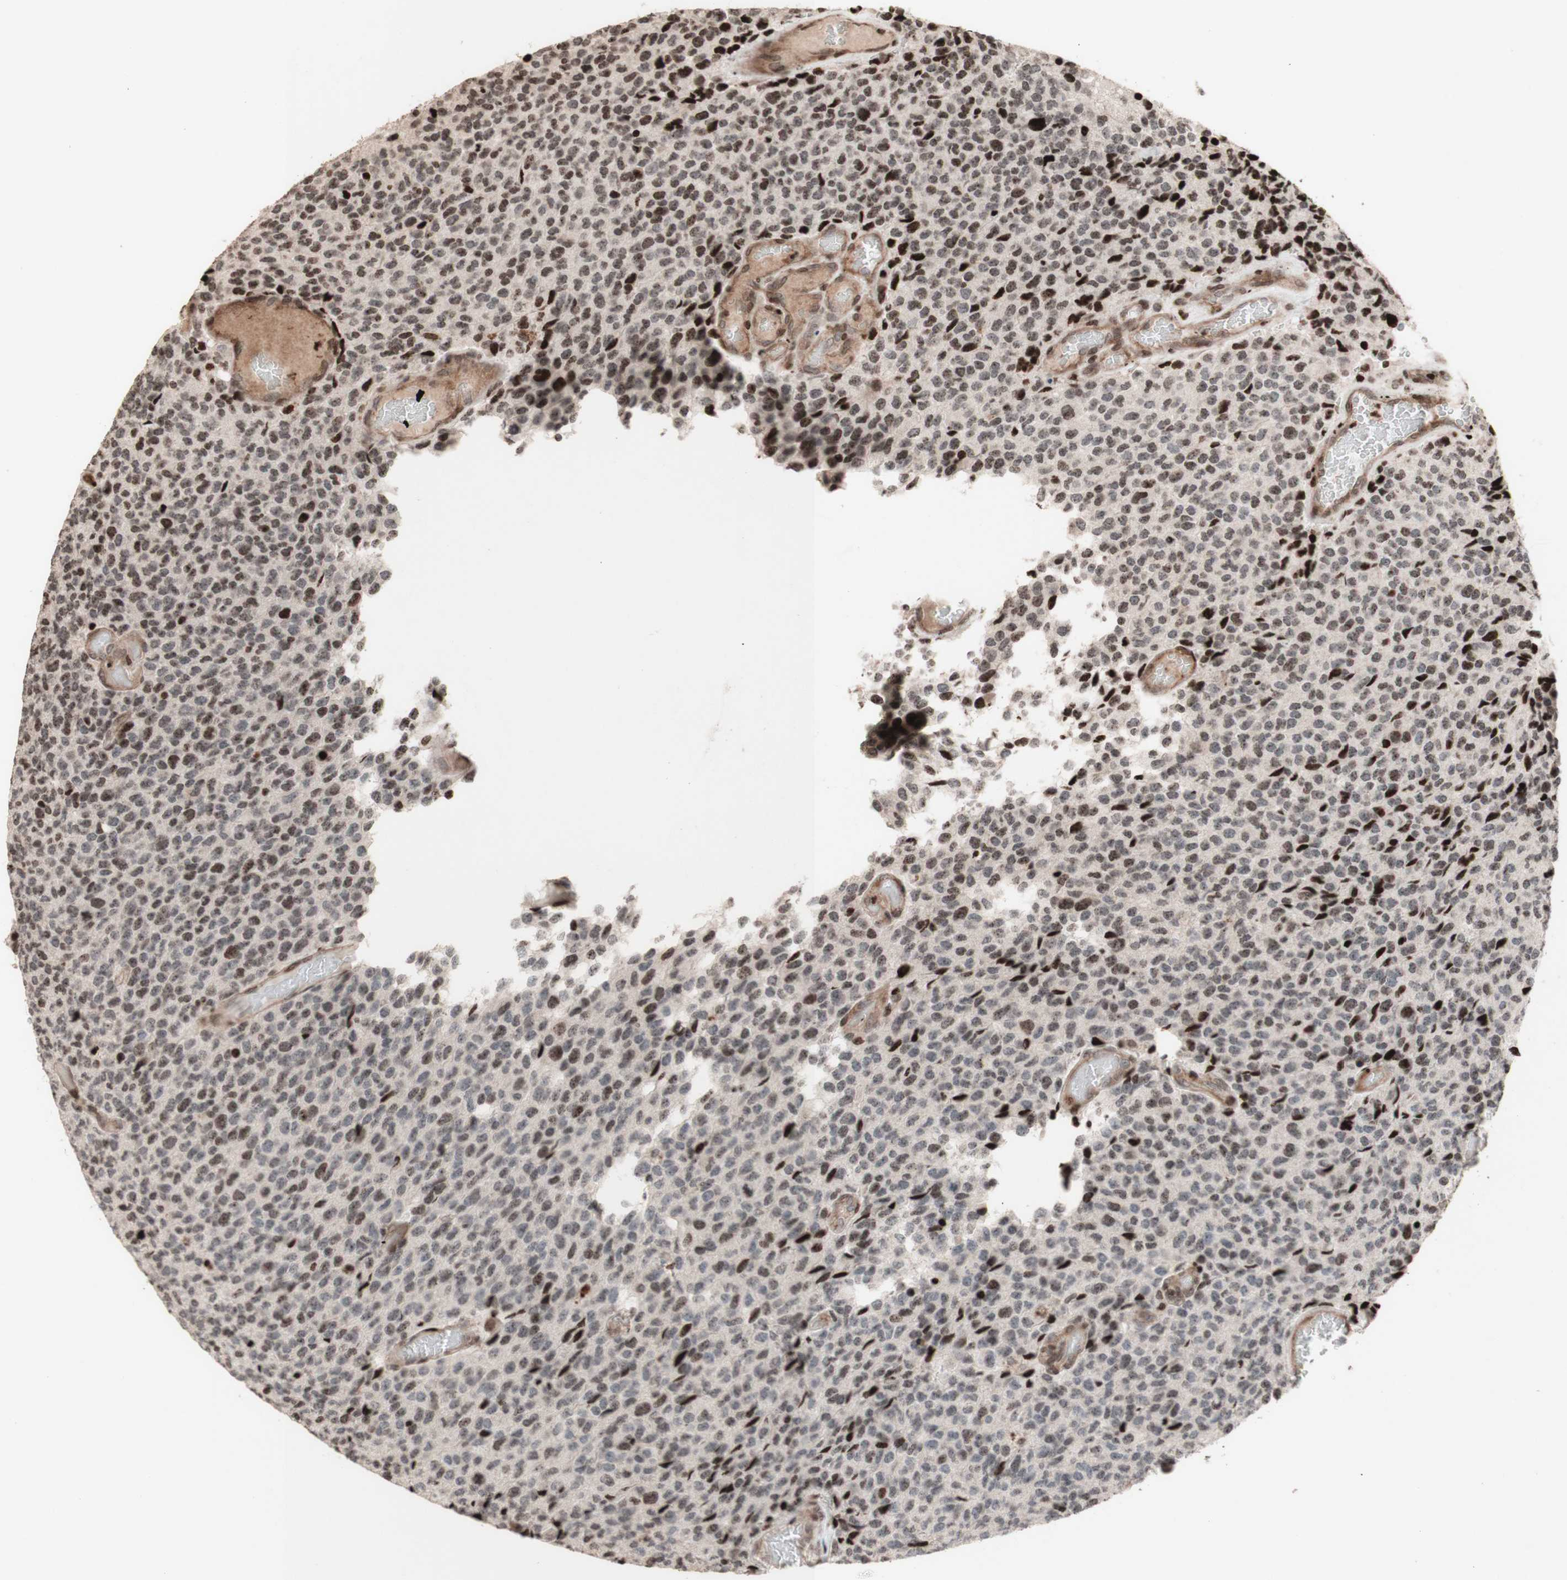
{"staining": {"intensity": "strong", "quantity": "<25%", "location": "nuclear"}, "tissue": "glioma", "cell_type": "Tumor cells", "image_type": "cancer", "snomed": [{"axis": "morphology", "description": "Glioma, malignant, High grade"}, {"axis": "topography", "description": "pancreas cauda"}], "caption": "Immunohistochemistry (IHC) histopathology image of human high-grade glioma (malignant) stained for a protein (brown), which reveals medium levels of strong nuclear positivity in approximately <25% of tumor cells.", "gene": "POLA1", "patient": {"sex": "male", "age": 60}}